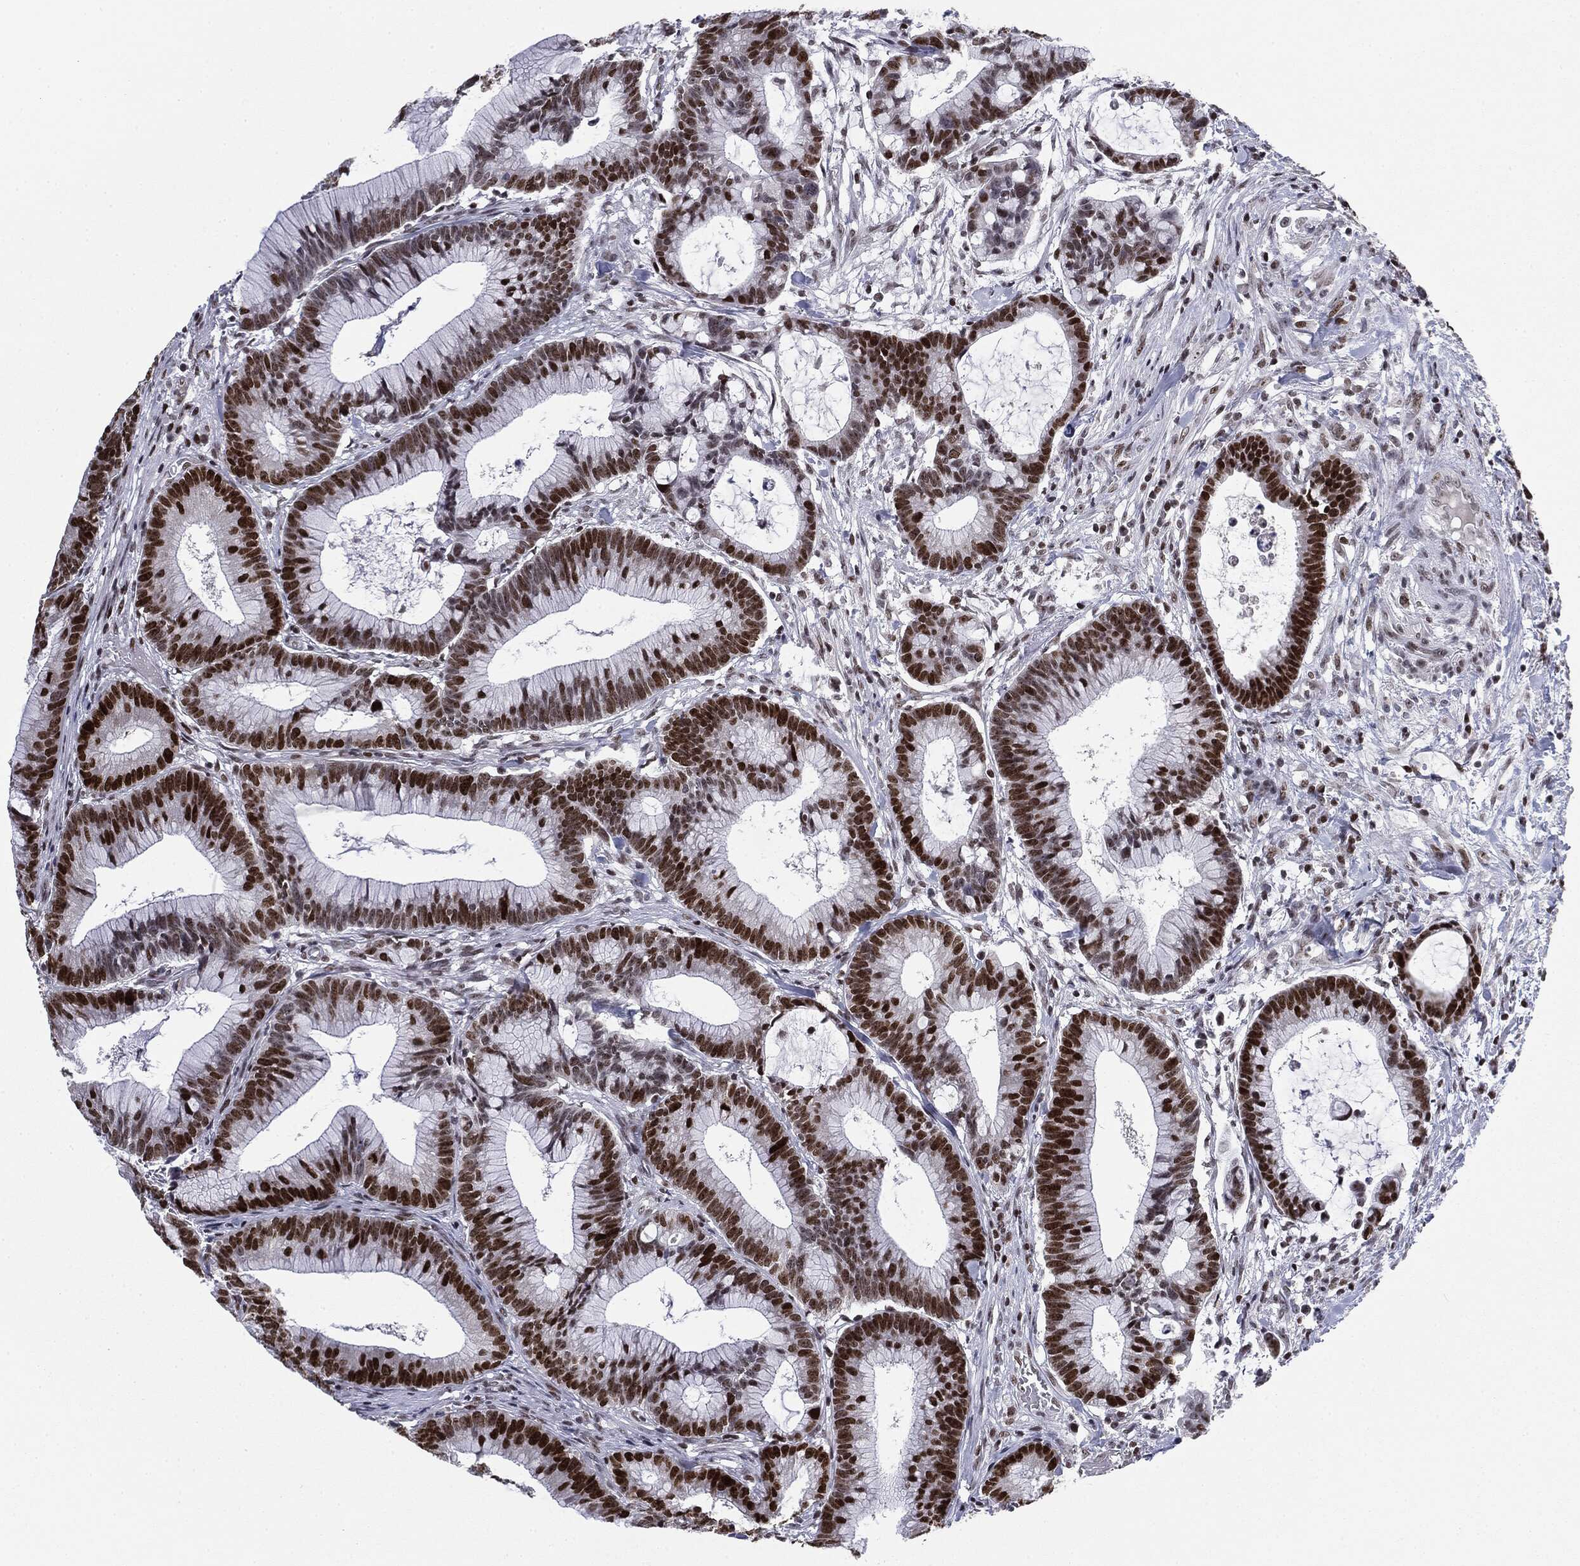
{"staining": {"intensity": "strong", "quantity": ">75%", "location": "nuclear"}, "tissue": "colorectal cancer", "cell_type": "Tumor cells", "image_type": "cancer", "snomed": [{"axis": "morphology", "description": "Adenocarcinoma, NOS"}, {"axis": "topography", "description": "Colon"}], "caption": "Protein expression analysis of adenocarcinoma (colorectal) displays strong nuclear staining in about >75% of tumor cells.", "gene": "MDC1", "patient": {"sex": "female", "age": 78}}